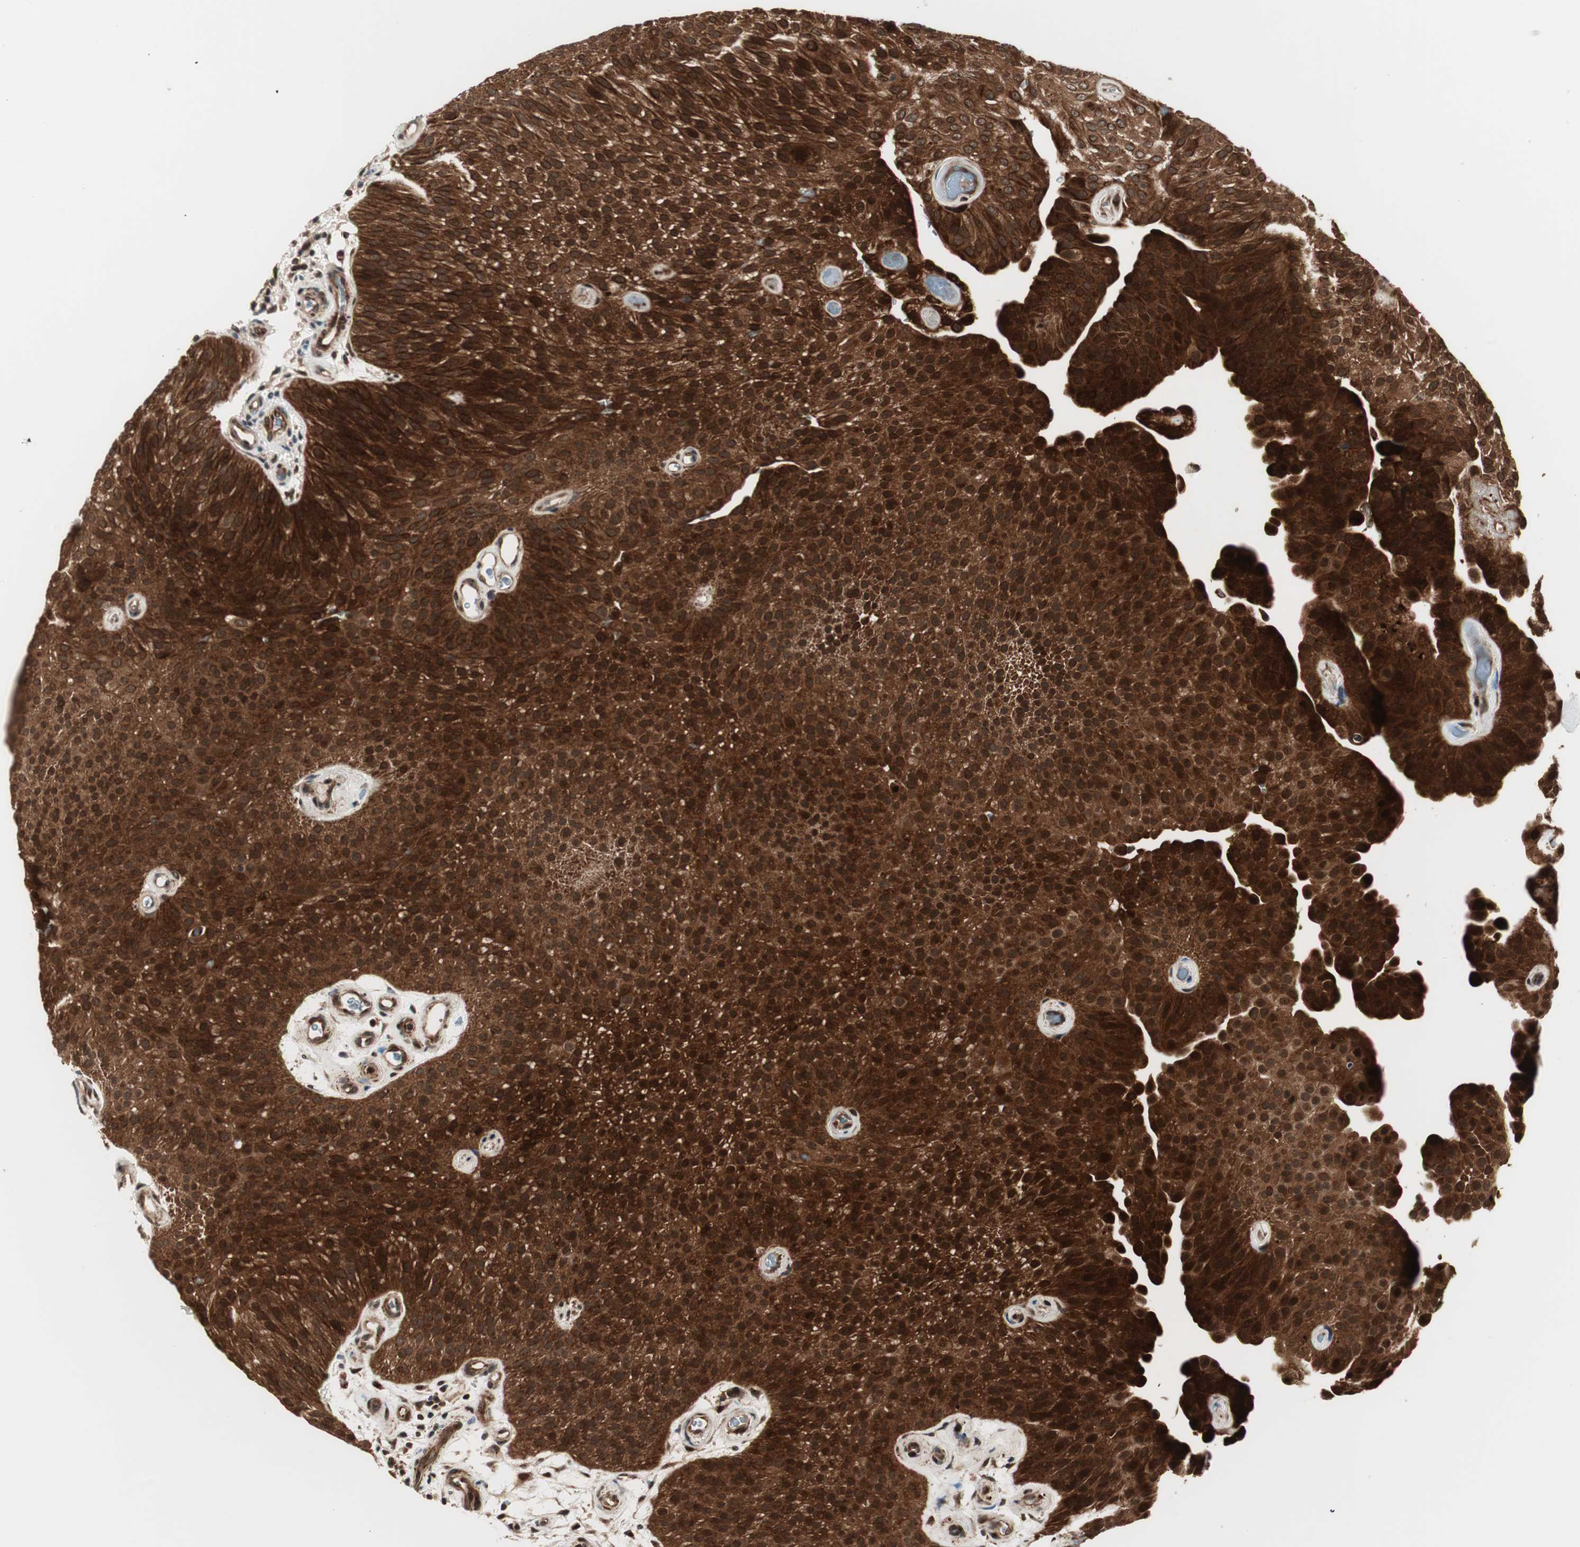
{"staining": {"intensity": "strong", "quantity": ">75%", "location": "cytoplasmic/membranous"}, "tissue": "urothelial cancer", "cell_type": "Tumor cells", "image_type": "cancer", "snomed": [{"axis": "morphology", "description": "Urothelial carcinoma, Low grade"}, {"axis": "topography", "description": "Urinary bladder"}], "caption": "Protein expression by immunohistochemistry (IHC) displays strong cytoplasmic/membranous staining in approximately >75% of tumor cells in urothelial cancer.", "gene": "PRKG2", "patient": {"sex": "female", "age": 60}}